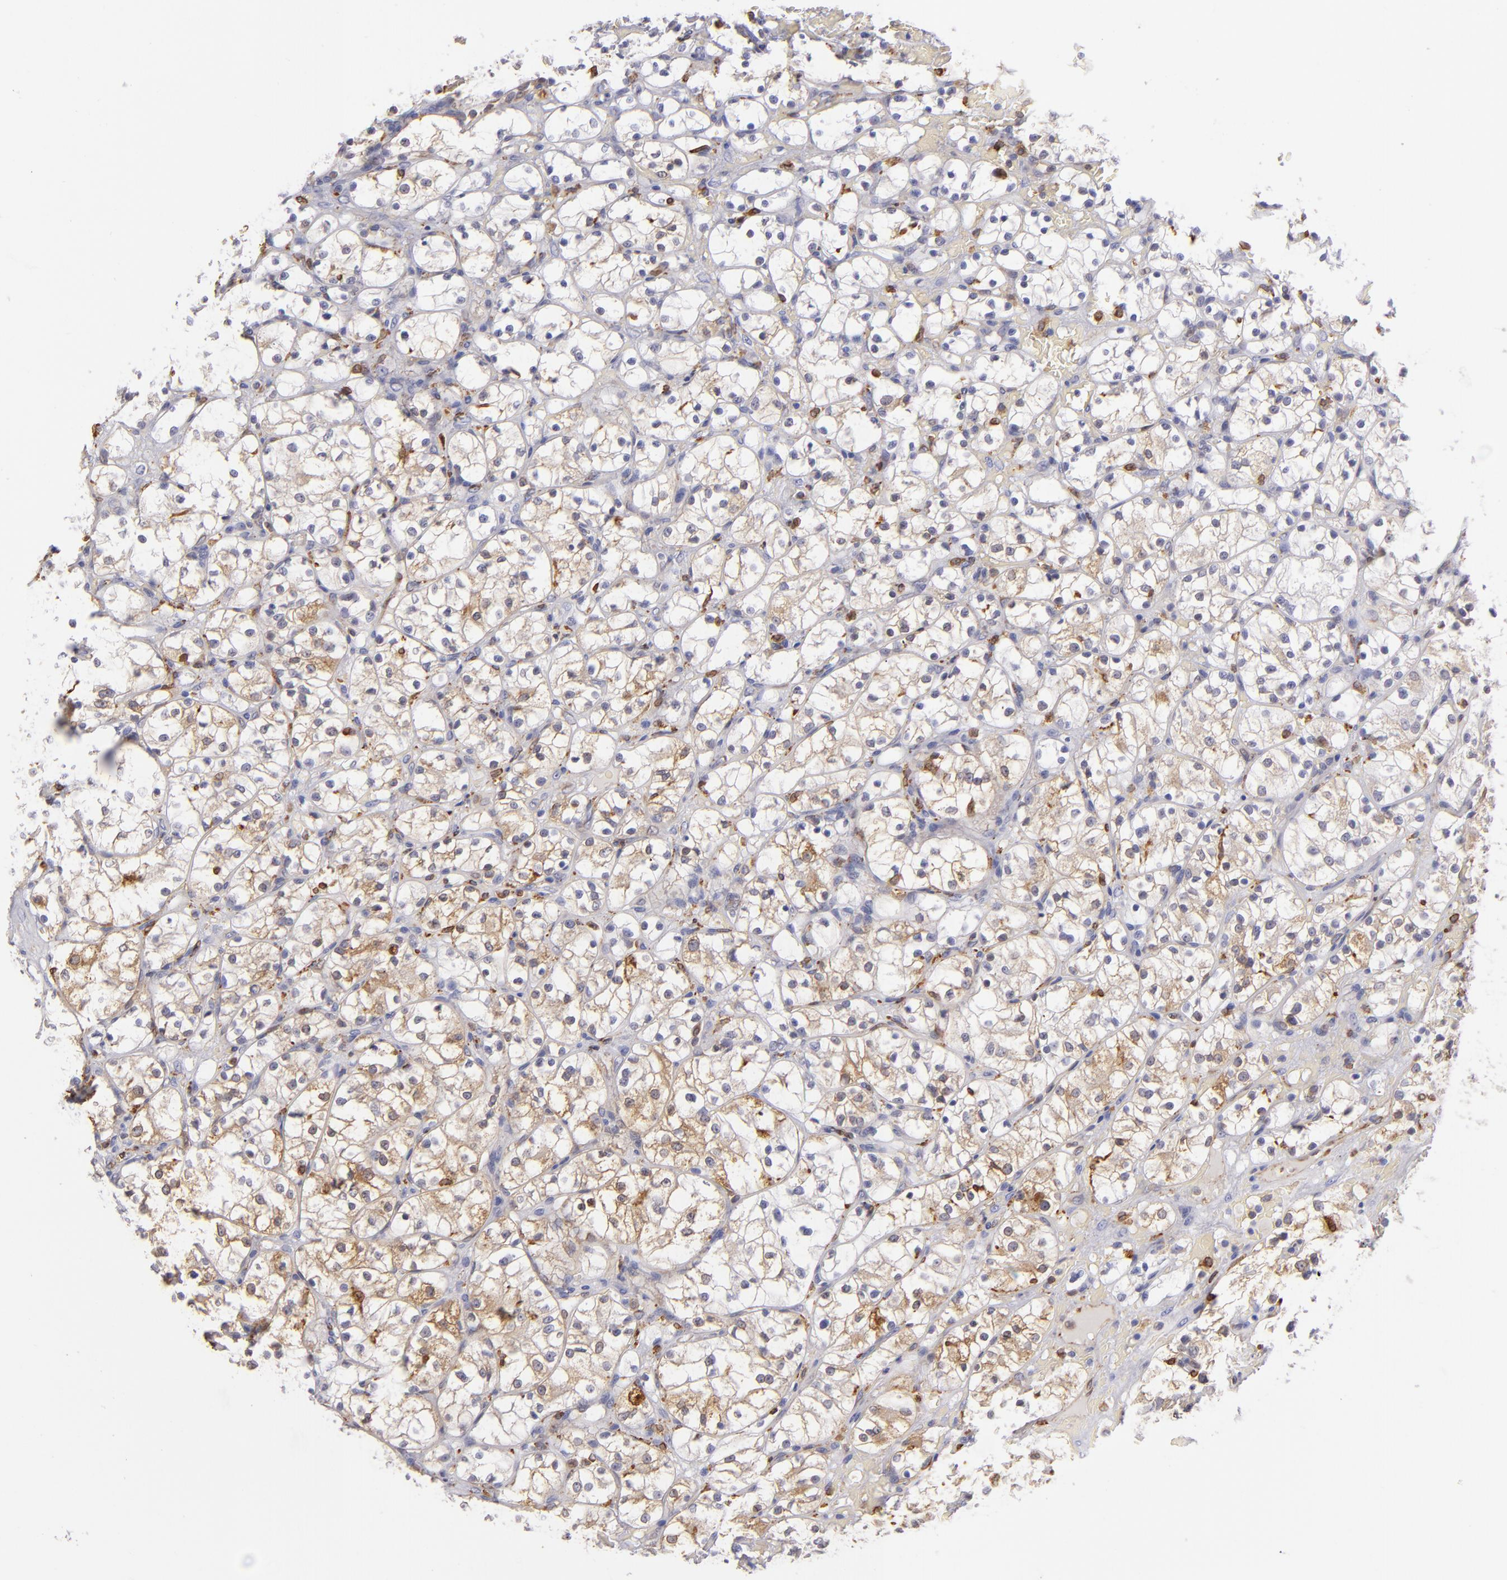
{"staining": {"intensity": "weak", "quantity": "<25%", "location": "cytoplasmic/membranous"}, "tissue": "renal cancer", "cell_type": "Tumor cells", "image_type": "cancer", "snomed": [{"axis": "morphology", "description": "Adenocarcinoma, NOS"}, {"axis": "topography", "description": "Kidney"}], "caption": "High magnification brightfield microscopy of adenocarcinoma (renal) stained with DAB (3,3'-diaminobenzidine) (brown) and counterstained with hematoxylin (blue): tumor cells show no significant expression. (Immunohistochemistry (ihc), brightfield microscopy, high magnification).", "gene": "CD74", "patient": {"sex": "female", "age": 60}}